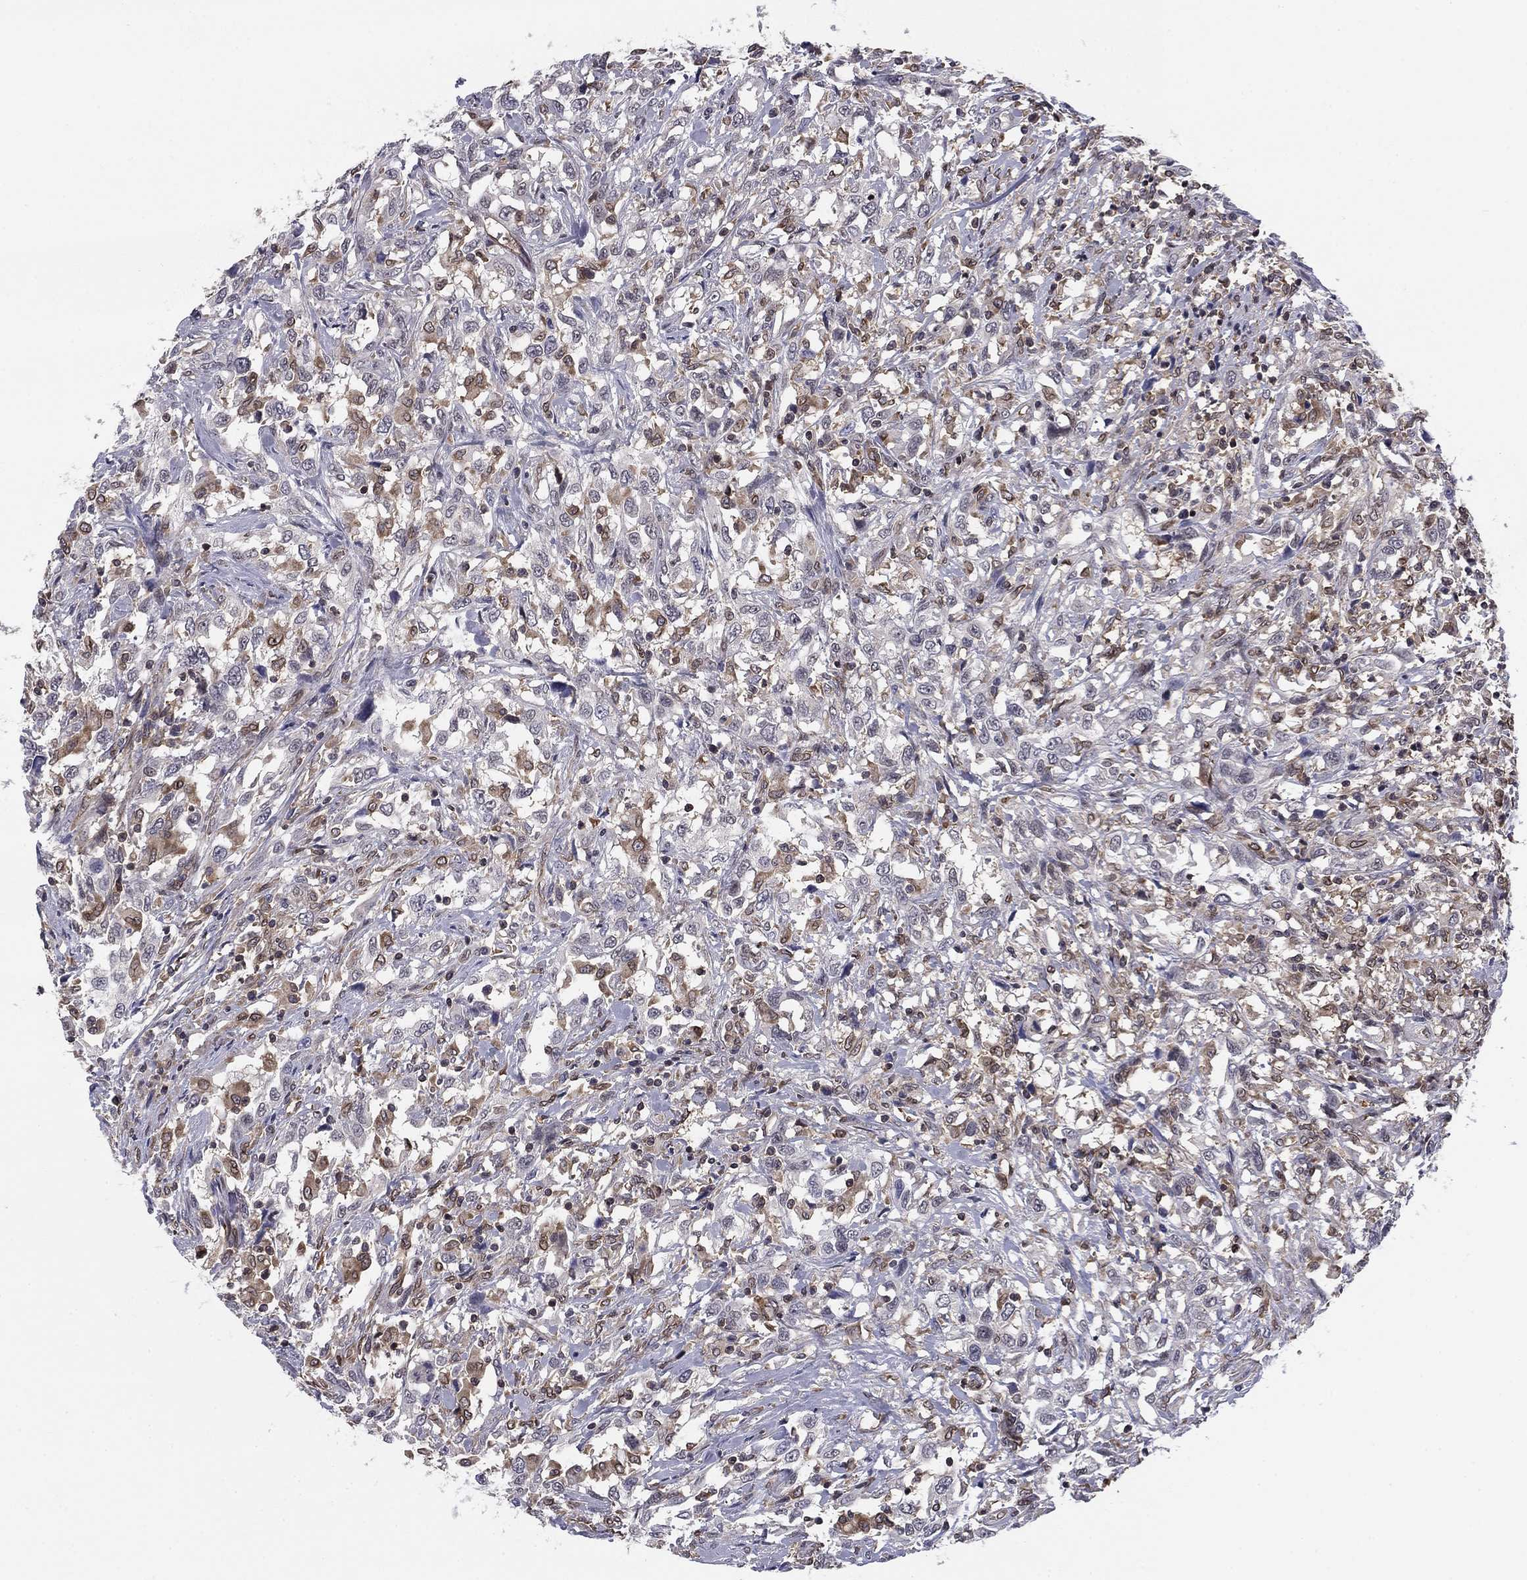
{"staining": {"intensity": "weak", "quantity": "<25%", "location": "cytoplasmic/membranous"}, "tissue": "urothelial cancer", "cell_type": "Tumor cells", "image_type": "cancer", "snomed": [{"axis": "morphology", "description": "Urothelial carcinoma, NOS"}, {"axis": "morphology", "description": "Urothelial carcinoma, High grade"}, {"axis": "topography", "description": "Urinary bladder"}], "caption": "An image of urothelial cancer stained for a protein demonstrates no brown staining in tumor cells. The staining is performed using DAB brown chromogen with nuclei counter-stained in using hematoxylin.", "gene": "PLCB2", "patient": {"sex": "female", "age": 64}}